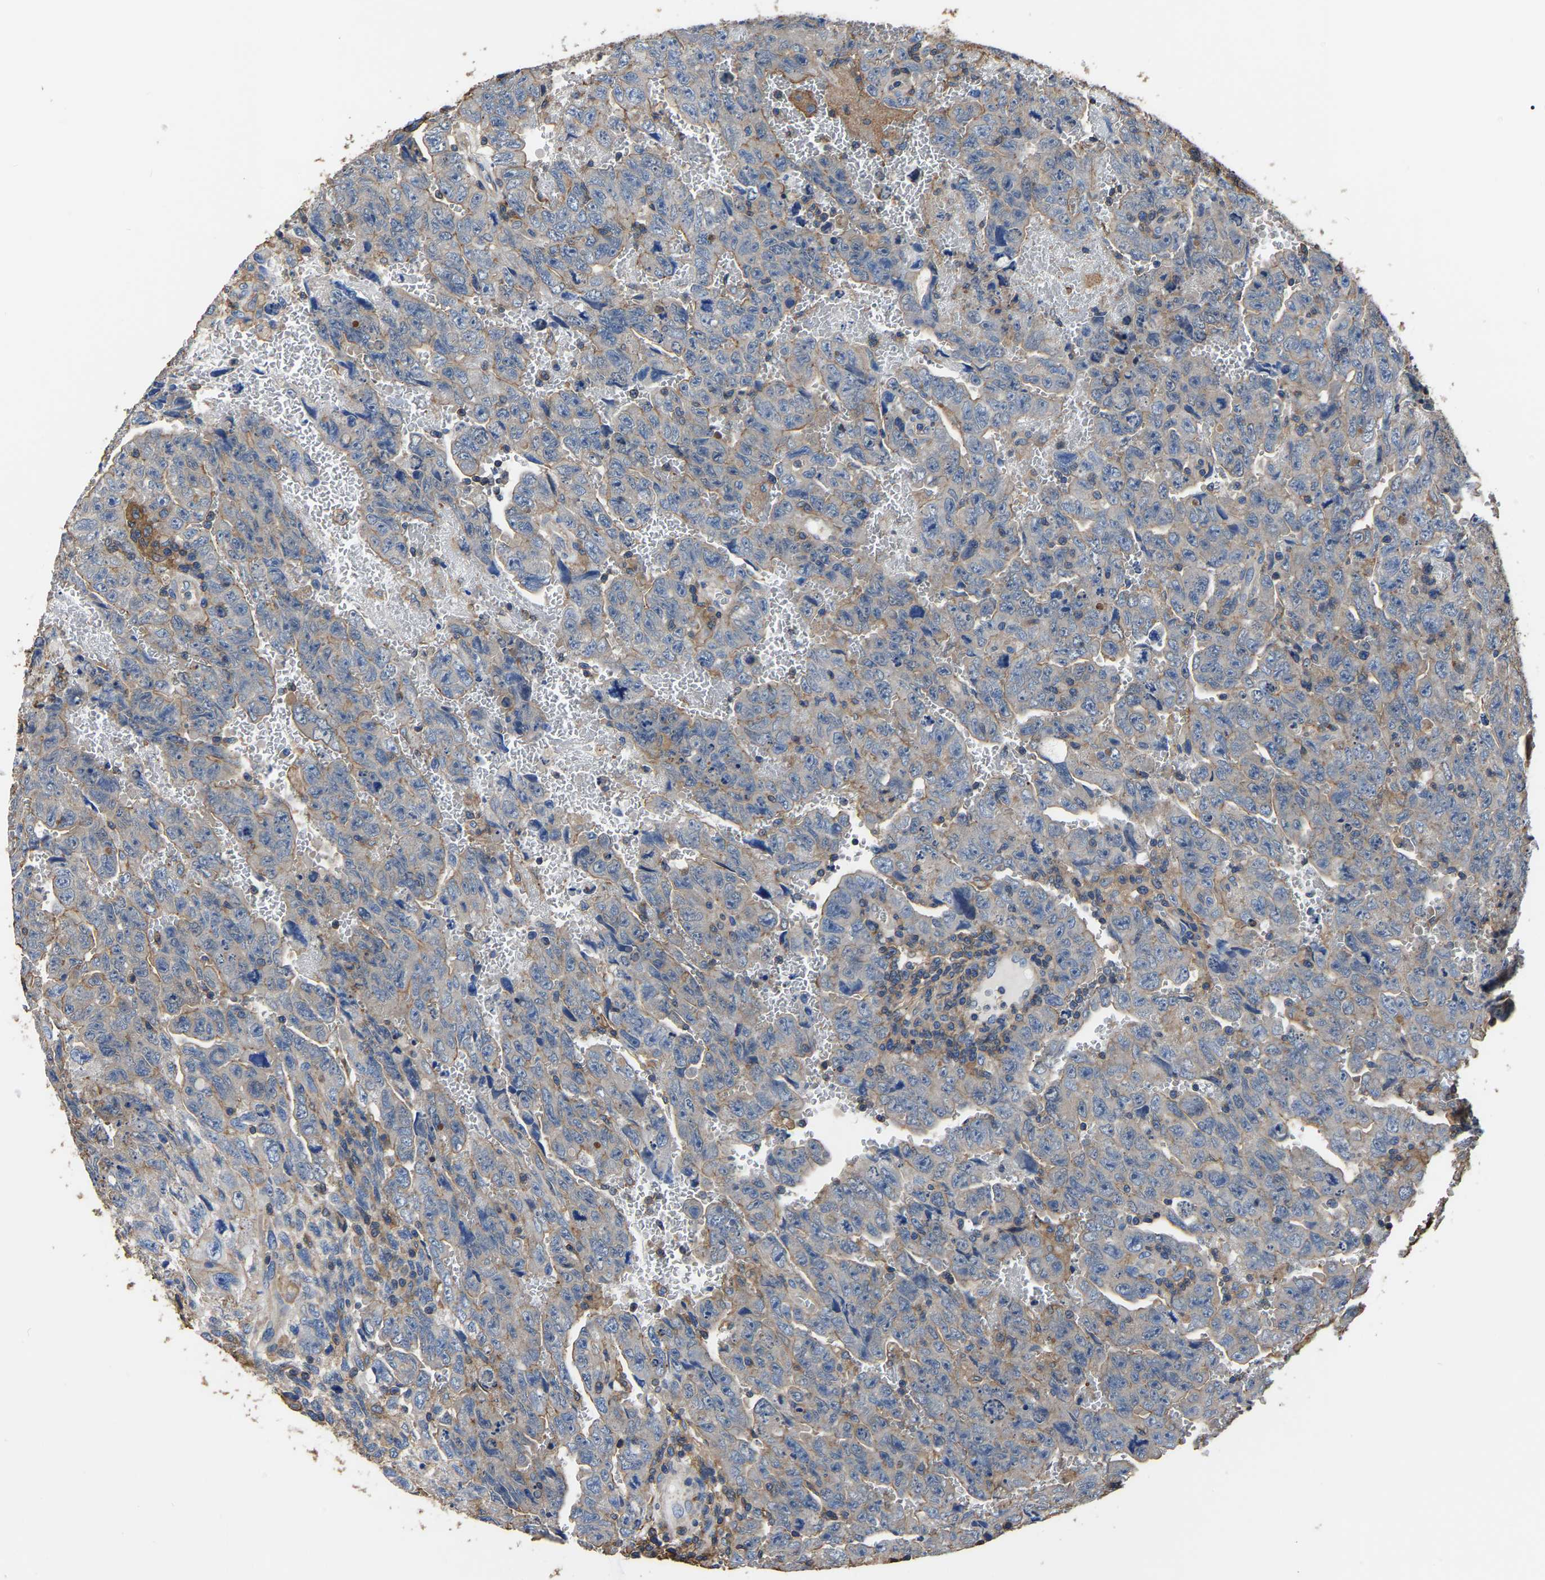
{"staining": {"intensity": "weak", "quantity": "25%-75%", "location": "cytoplasmic/membranous"}, "tissue": "testis cancer", "cell_type": "Tumor cells", "image_type": "cancer", "snomed": [{"axis": "morphology", "description": "Carcinoma, Embryonal, NOS"}, {"axis": "topography", "description": "Testis"}], "caption": "Brown immunohistochemical staining in human testis embryonal carcinoma shows weak cytoplasmic/membranous positivity in about 25%-75% of tumor cells.", "gene": "ARMT1", "patient": {"sex": "male", "age": 28}}